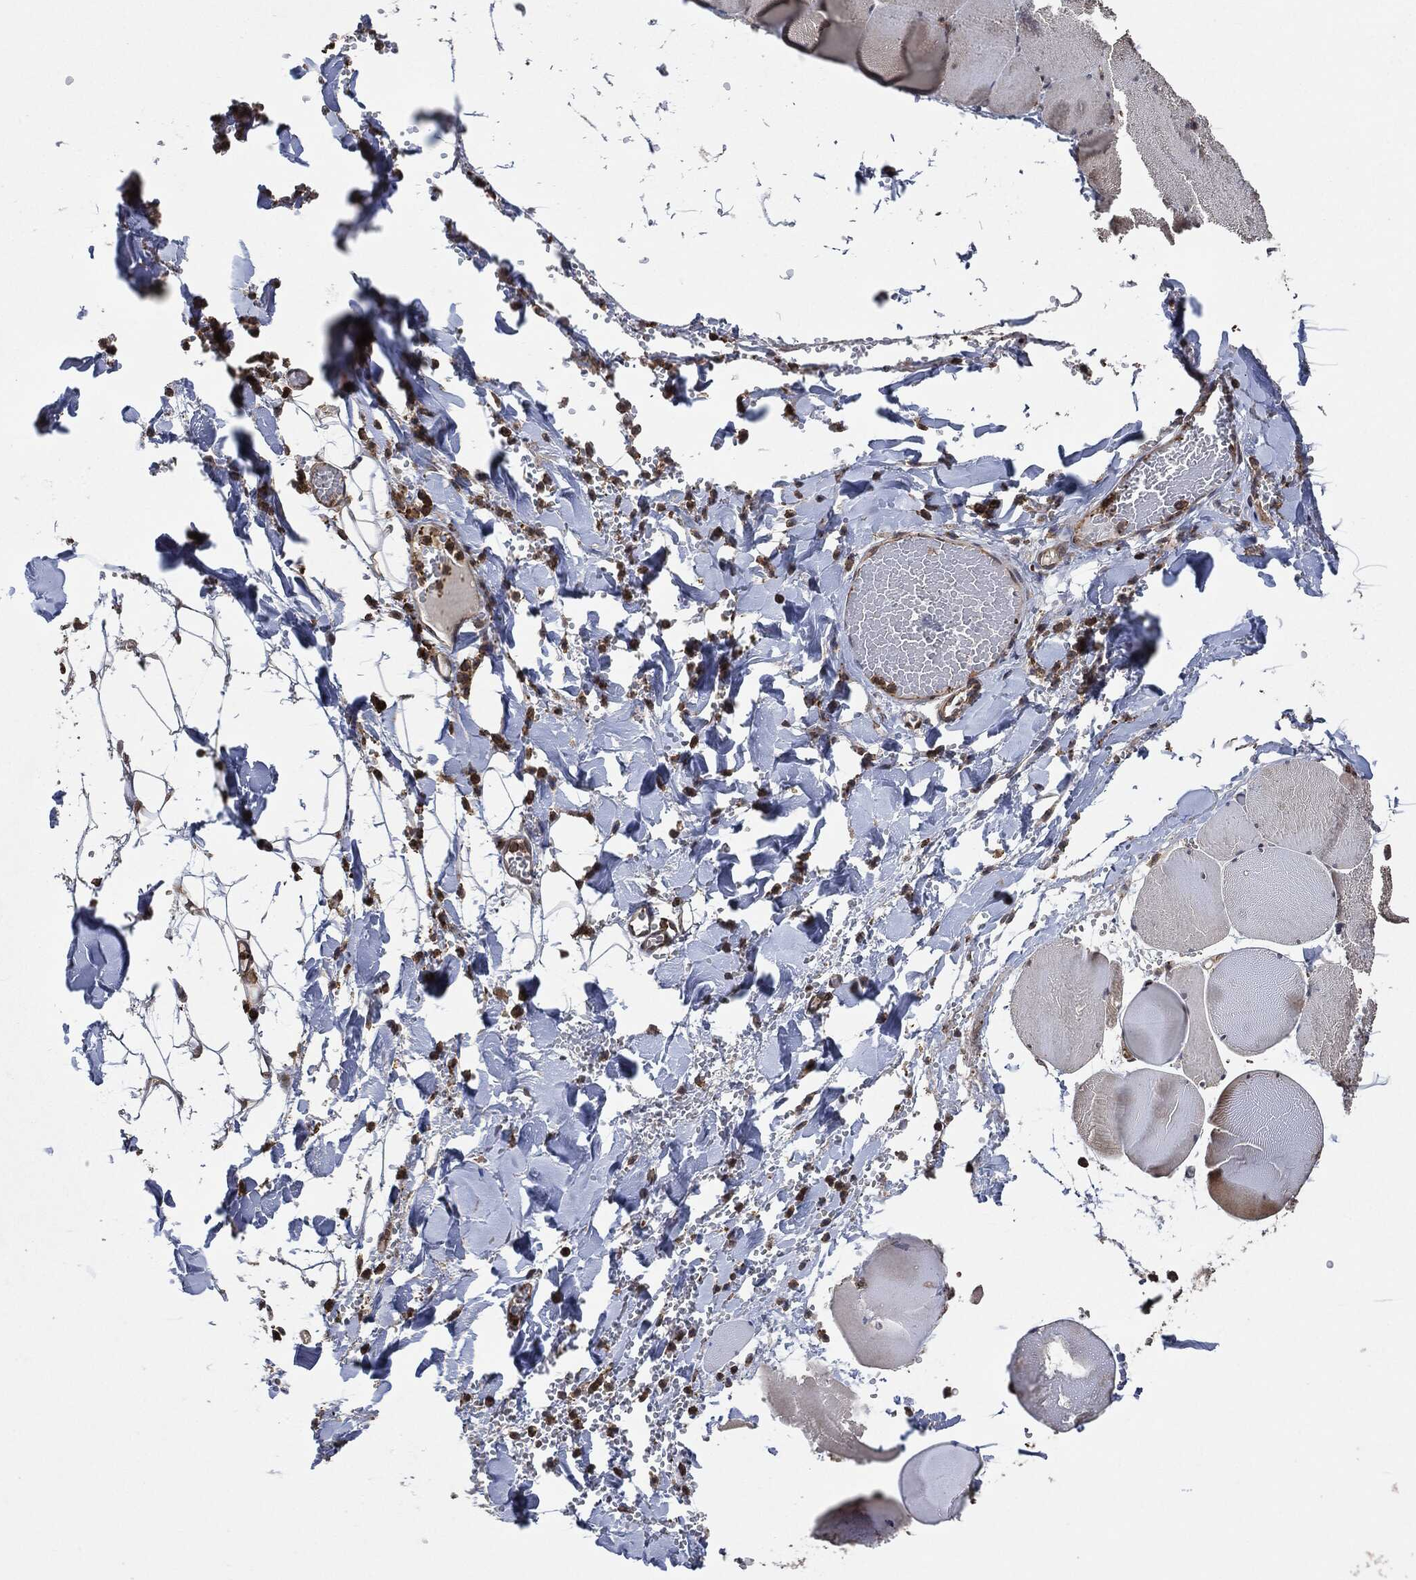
{"staining": {"intensity": "weak", "quantity": "<25%", "location": "cytoplasmic/membranous"}, "tissue": "skeletal muscle", "cell_type": "Myocytes", "image_type": "normal", "snomed": [{"axis": "morphology", "description": "Normal tissue, NOS"}, {"axis": "morphology", "description": "Malignant melanoma, Metastatic site"}, {"axis": "topography", "description": "Skeletal muscle"}], "caption": "Immunohistochemical staining of normal human skeletal muscle exhibits no significant positivity in myocytes. (DAB (3,3'-diaminobenzidine) IHC visualized using brightfield microscopy, high magnification).", "gene": "TPT1", "patient": {"sex": "male", "age": 50}}